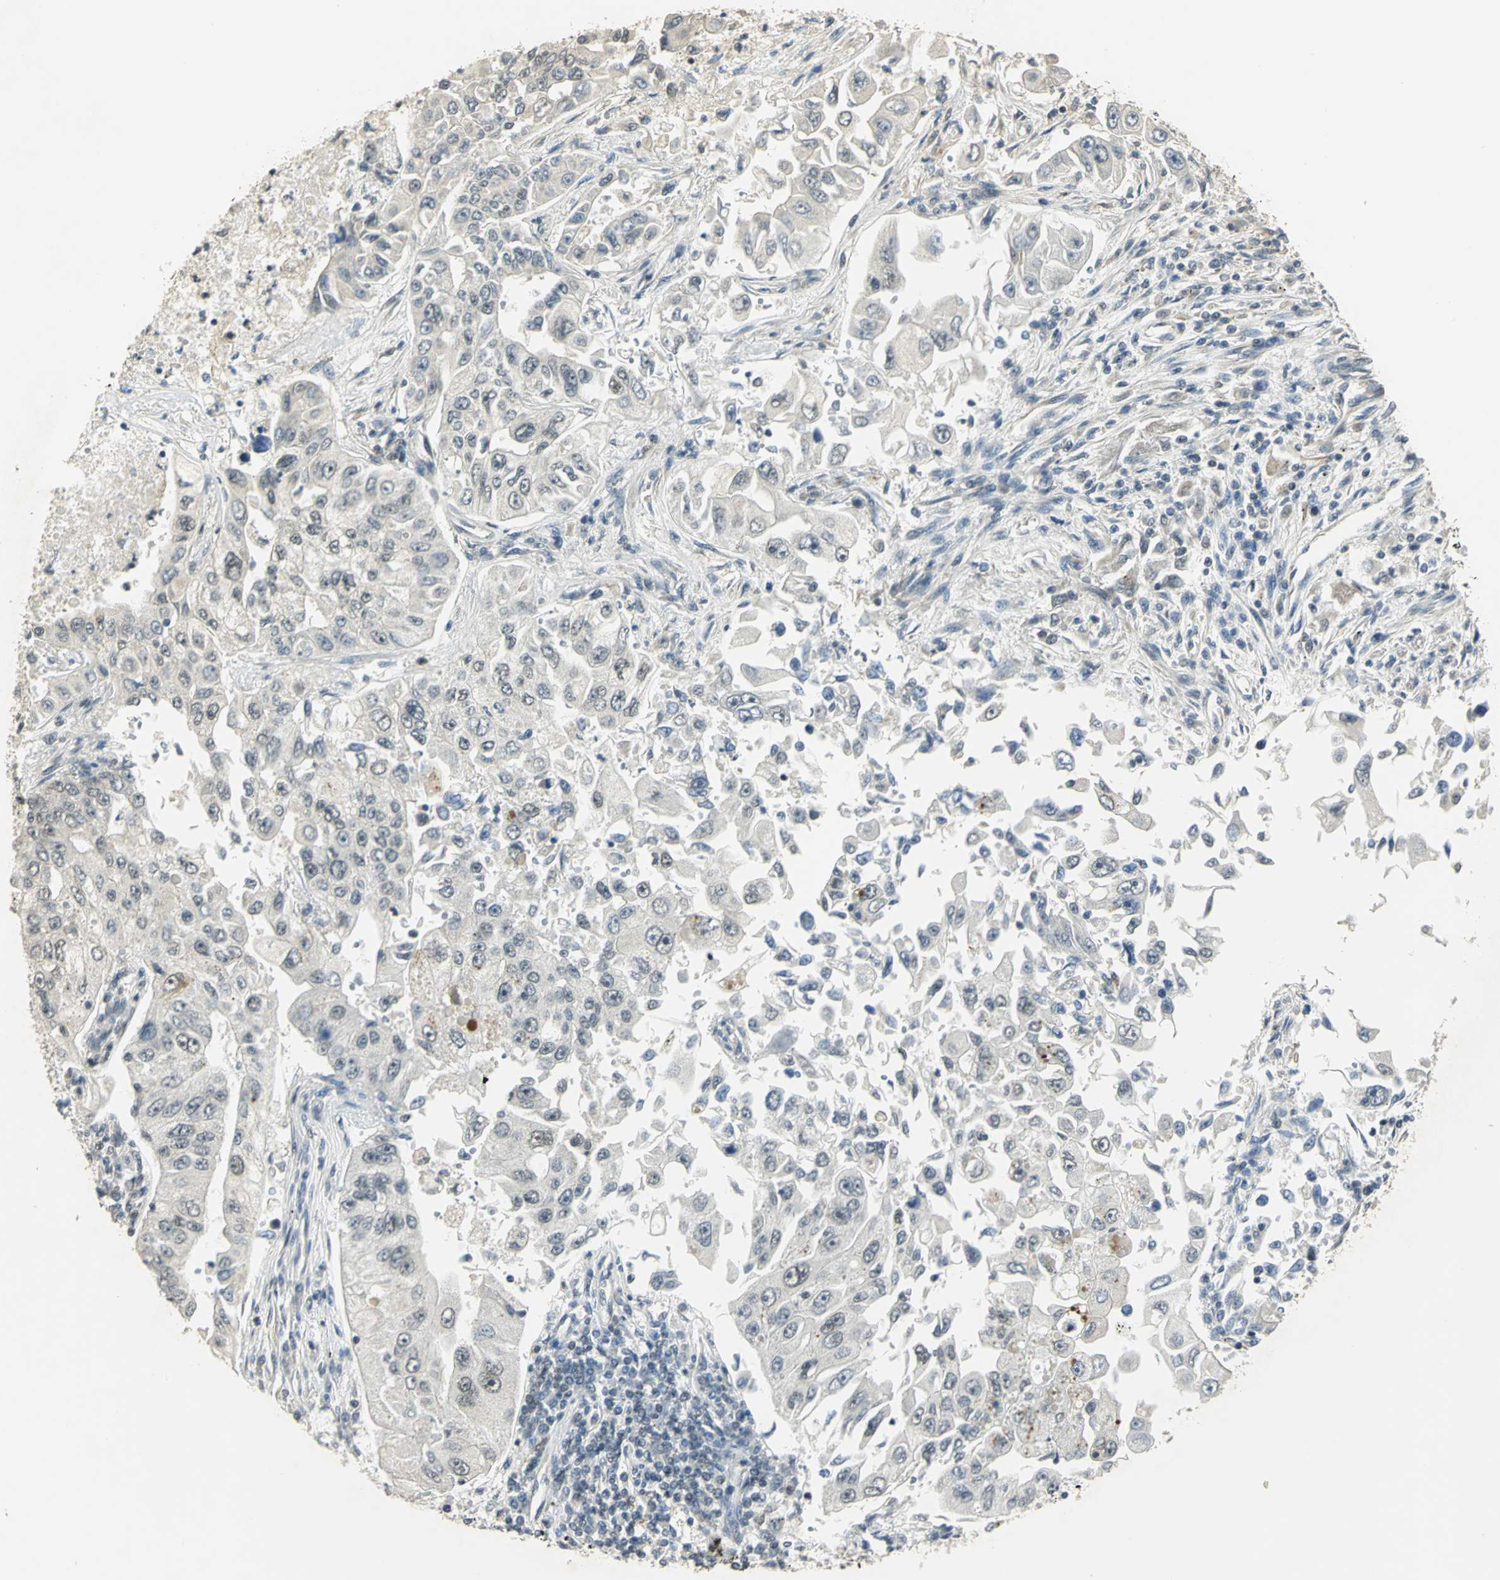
{"staining": {"intensity": "negative", "quantity": "none", "location": "none"}, "tissue": "lung cancer", "cell_type": "Tumor cells", "image_type": "cancer", "snomed": [{"axis": "morphology", "description": "Adenocarcinoma, NOS"}, {"axis": "topography", "description": "Lung"}], "caption": "High magnification brightfield microscopy of lung cancer (adenocarcinoma) stained with DAB (brown) and counterstained with hematoxylin (blue): tumor cells show no significant expression. Nuclei are stained in blue.", "gene": "ELF1", "patient": {"sex": "male", "age": 84}}